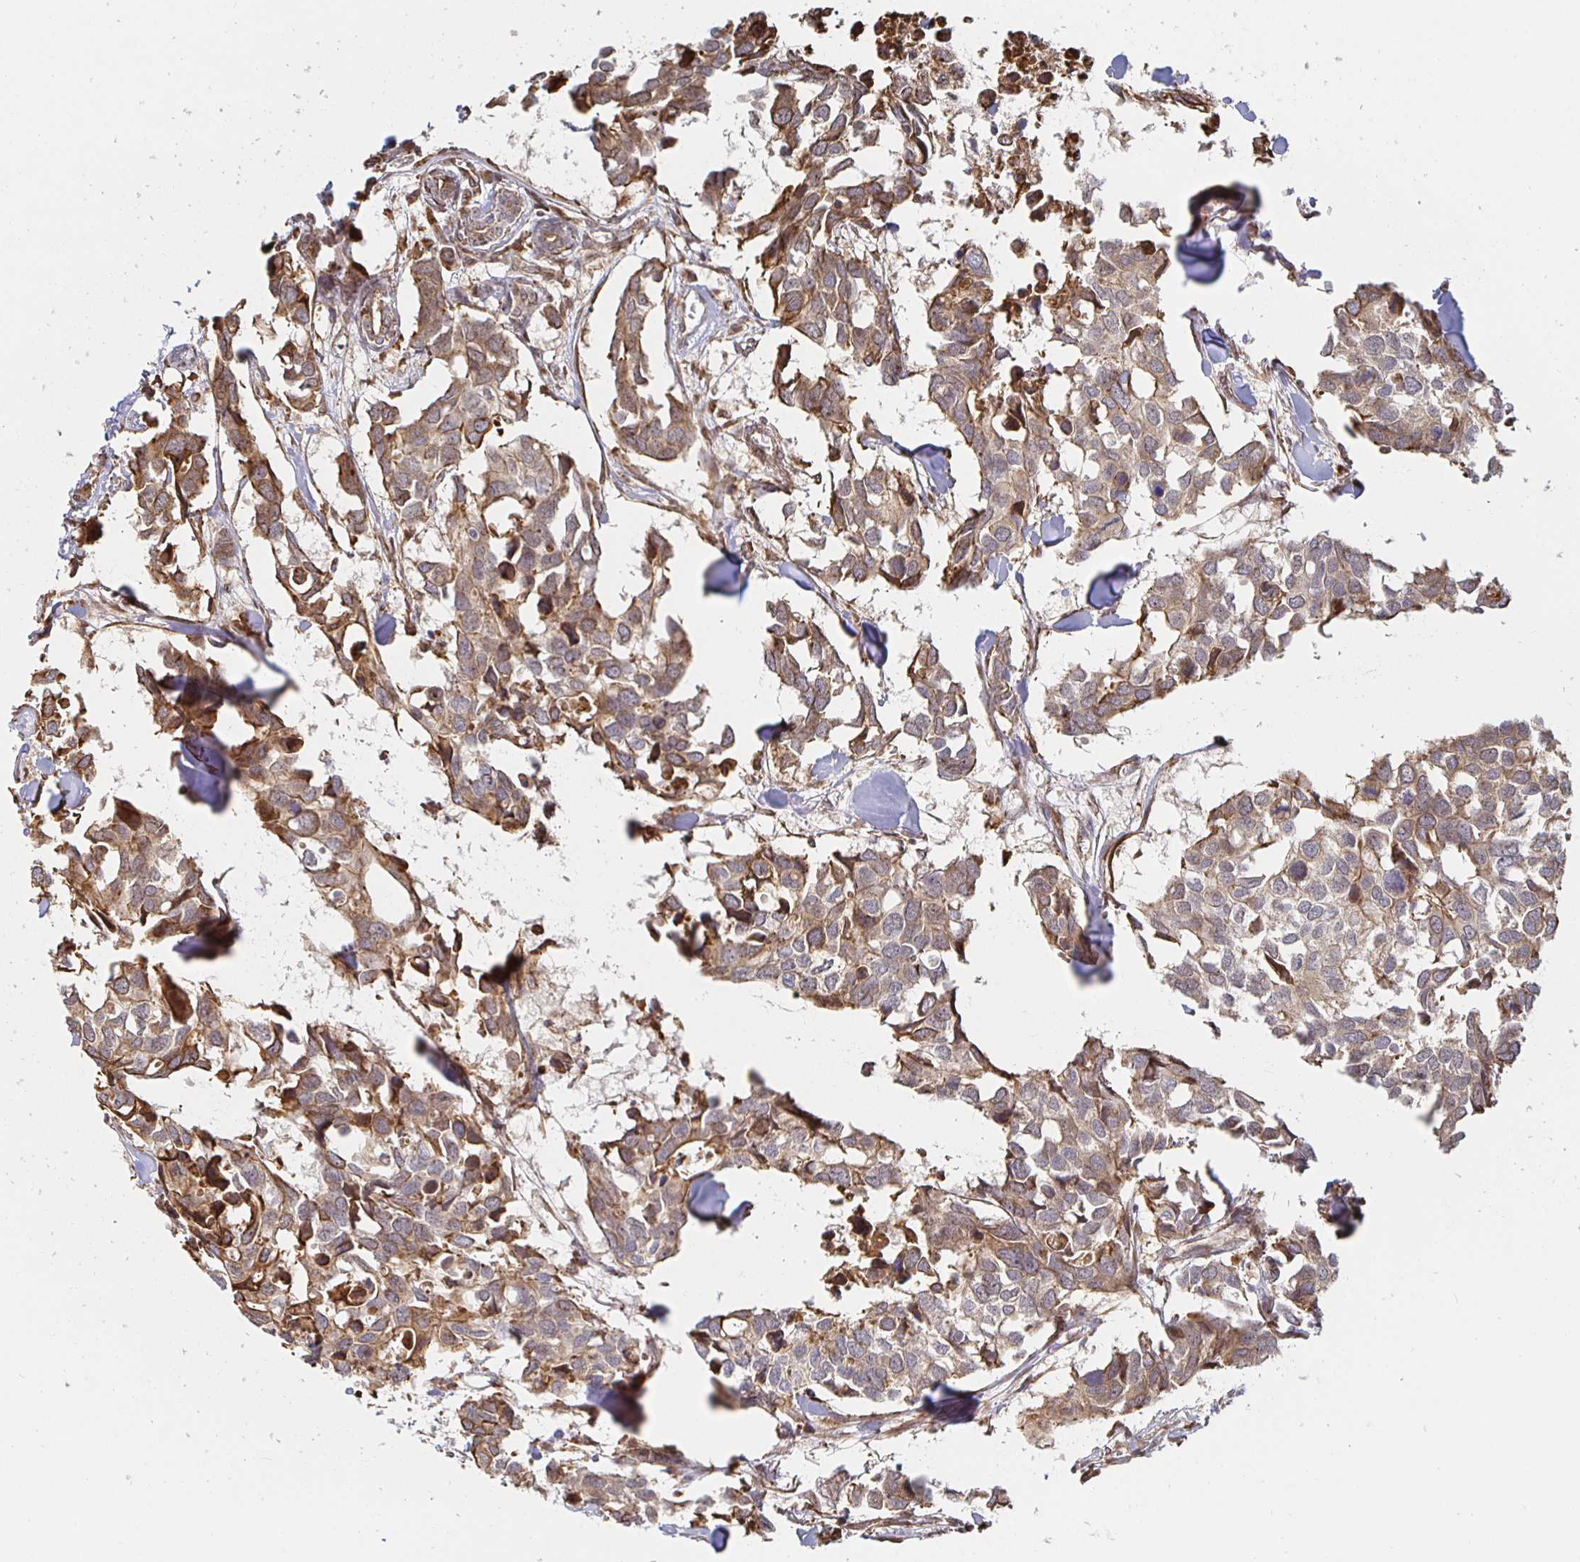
{"staining": {"intensity": "weak", "quantity": ">75%", "location": "cytoplasmic/membranous"}, "tissue": "breast cancer", "cell_type": "Tumor cells", "image_type": "cancer", "snomed": [{"axis": "morphology", "description": "Duct carcinoma"}, {"axis": "topography", "description": "Breast"}], "caption": "Immunohistochemical staining of human breast cancer shows weak cytoplasmic/membranous protein positivity in about >75% of tumor cells.", "gene": "STRAP", "patient": {"sex": "female", "age": 83}}